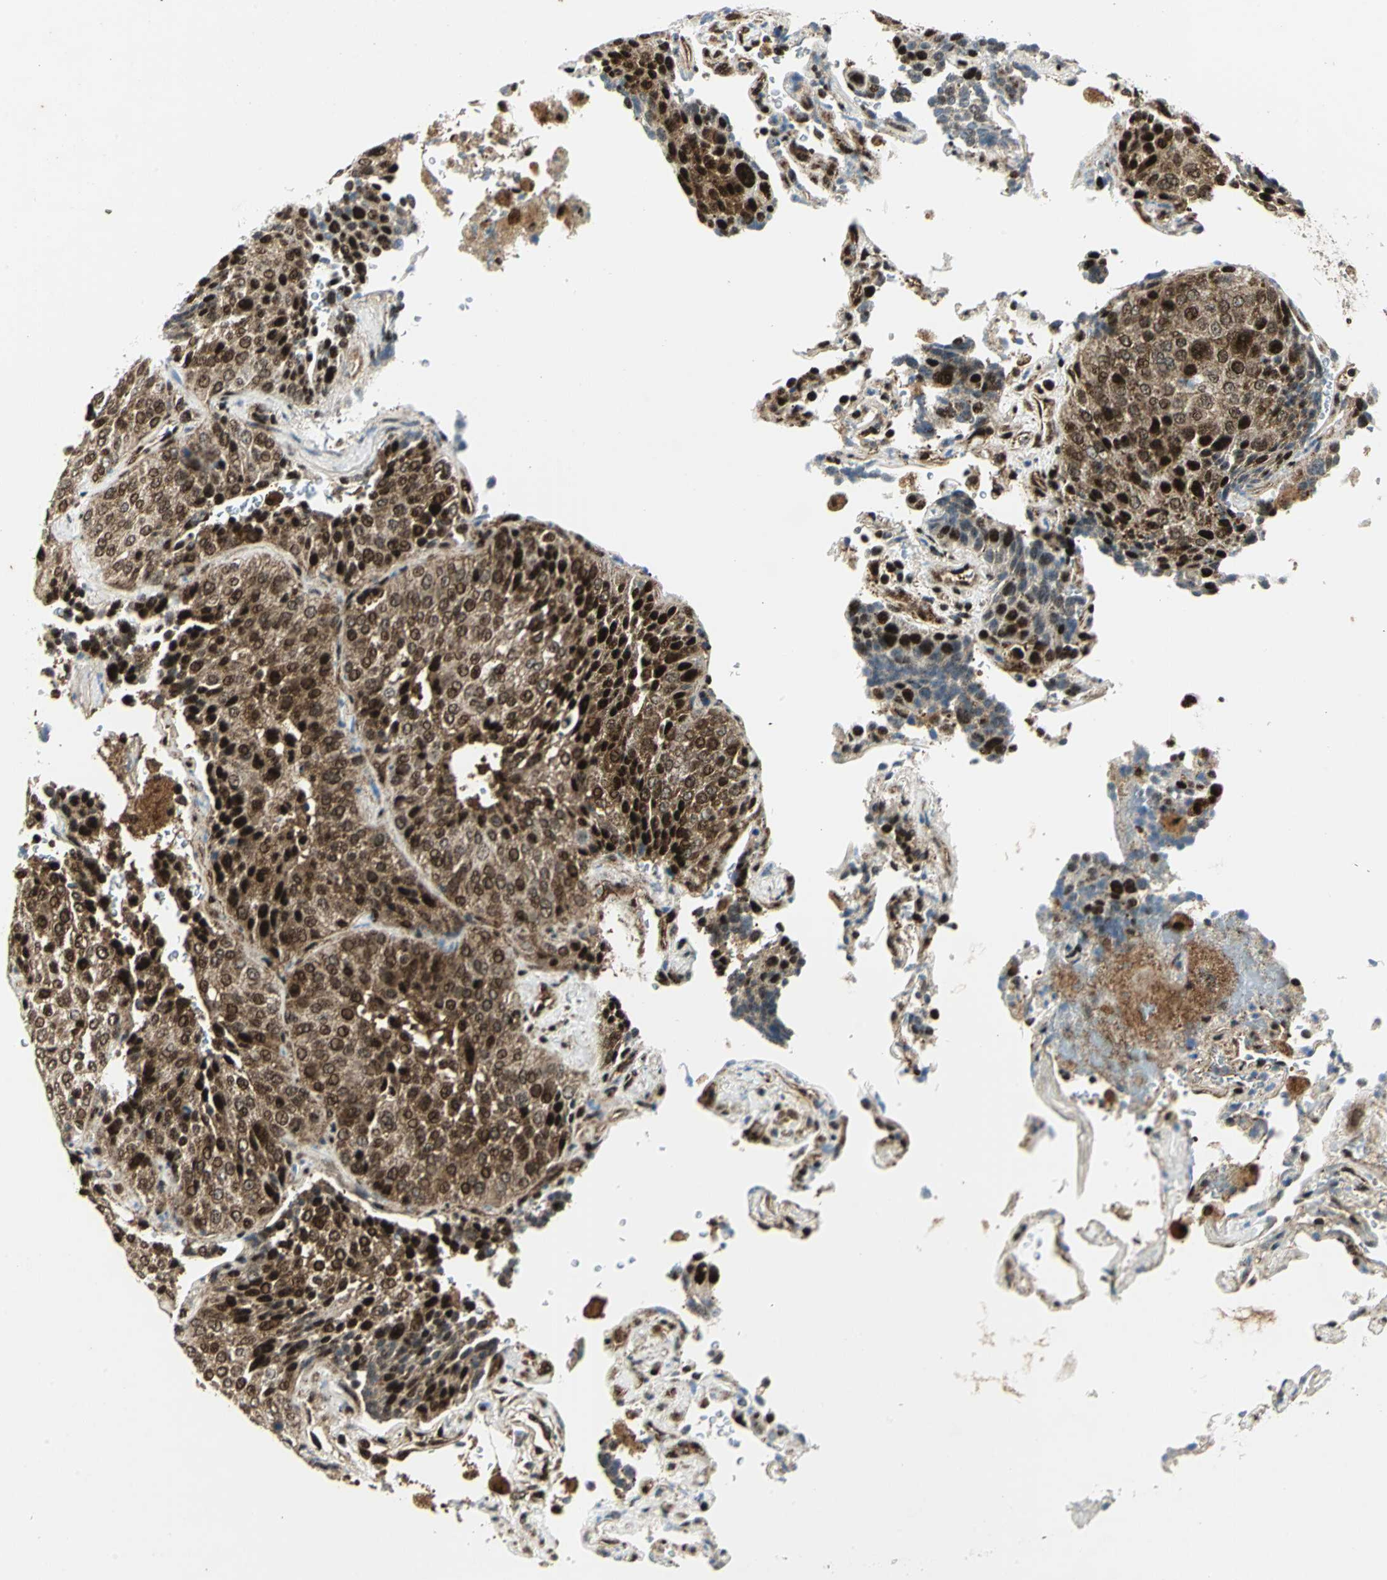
{"staining": {"intensity": "strong", "quantity": ">75%", "location": "cytoplasmic/membranous,nuclear"}, "tissue": "lung cancer", "cell_type": "Tumor cells", "image_type": "cancer", "snomed": [{"axis": "morphology", "description": "Squamous cell carcinoma, NOS"}, {"axis": "topography", "description": "Lung"}], "caption": "Brown immunohistochemical staining in squamous cell carcinoma (lung) demonstrates strong cytoplasmic/membranous and nuclear expression in about >75% of tumor cells.", "gene": "COPS5", "patient": {"sex": "male", "age": 54}}